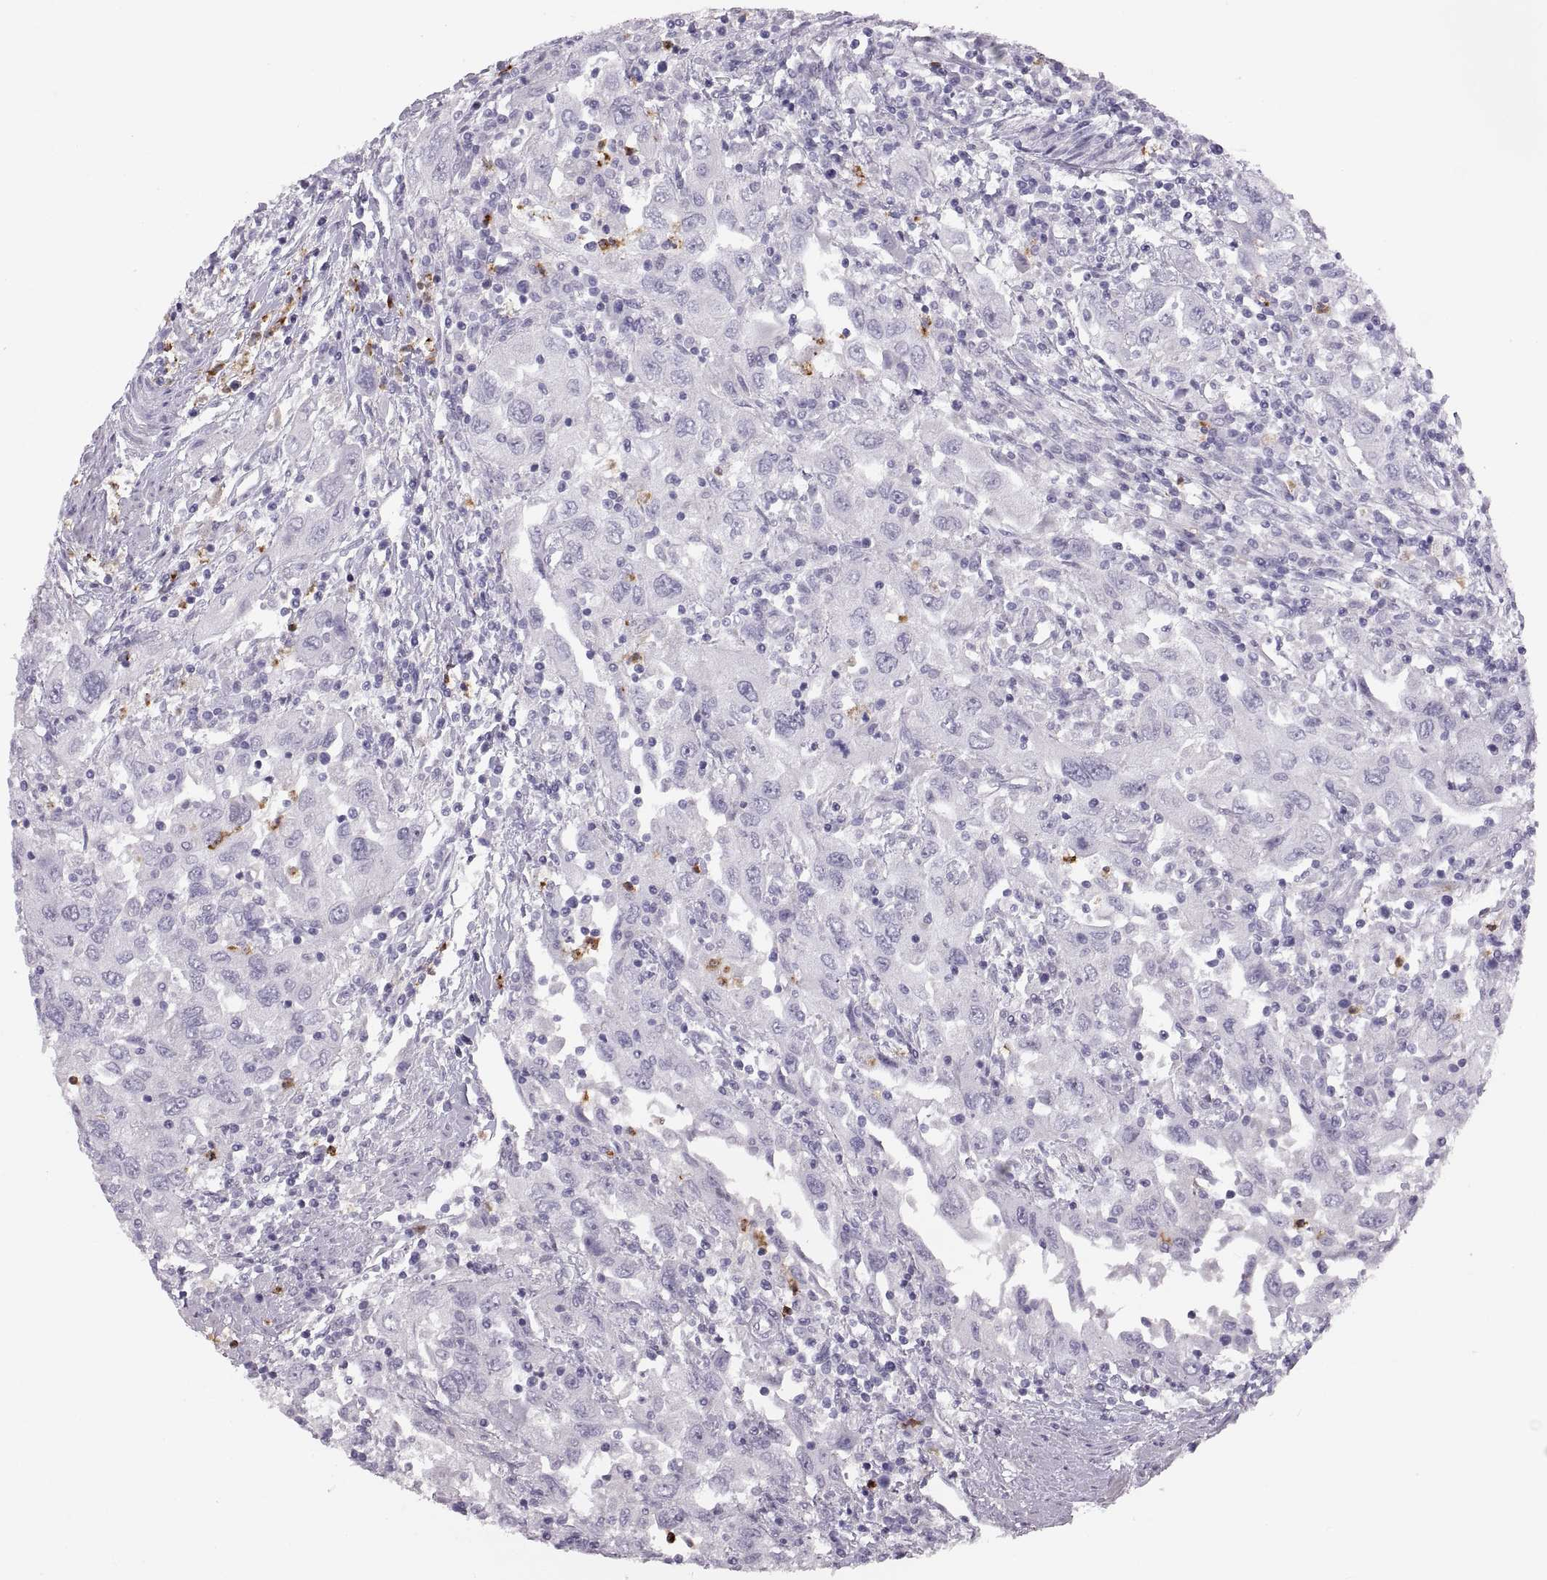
{"staining": {"intensity": "negative", "quantity": "none", "location": "none"}, "tissue": "urothelial cancer", "cell_type": "Tumor cells", "image_type": "cancer", "snomed": [{"axis": "morphology", "description": "Urothelial carcinoma, High grade"}, {"axis": "topography", "description": "Urinary bladder"}], "caption": "Immunohistochemistry photomicrograph of neoplastic tissue: human urothelial cancer stained with DAB (3,3'-diaminobenzidine) shows no significant protein staining in tumor cells. (DAB immunohistochemistry with hematoxylin counter stain).", "gene": "MILR1", "patient": {"sex": "male", "age": 76}}